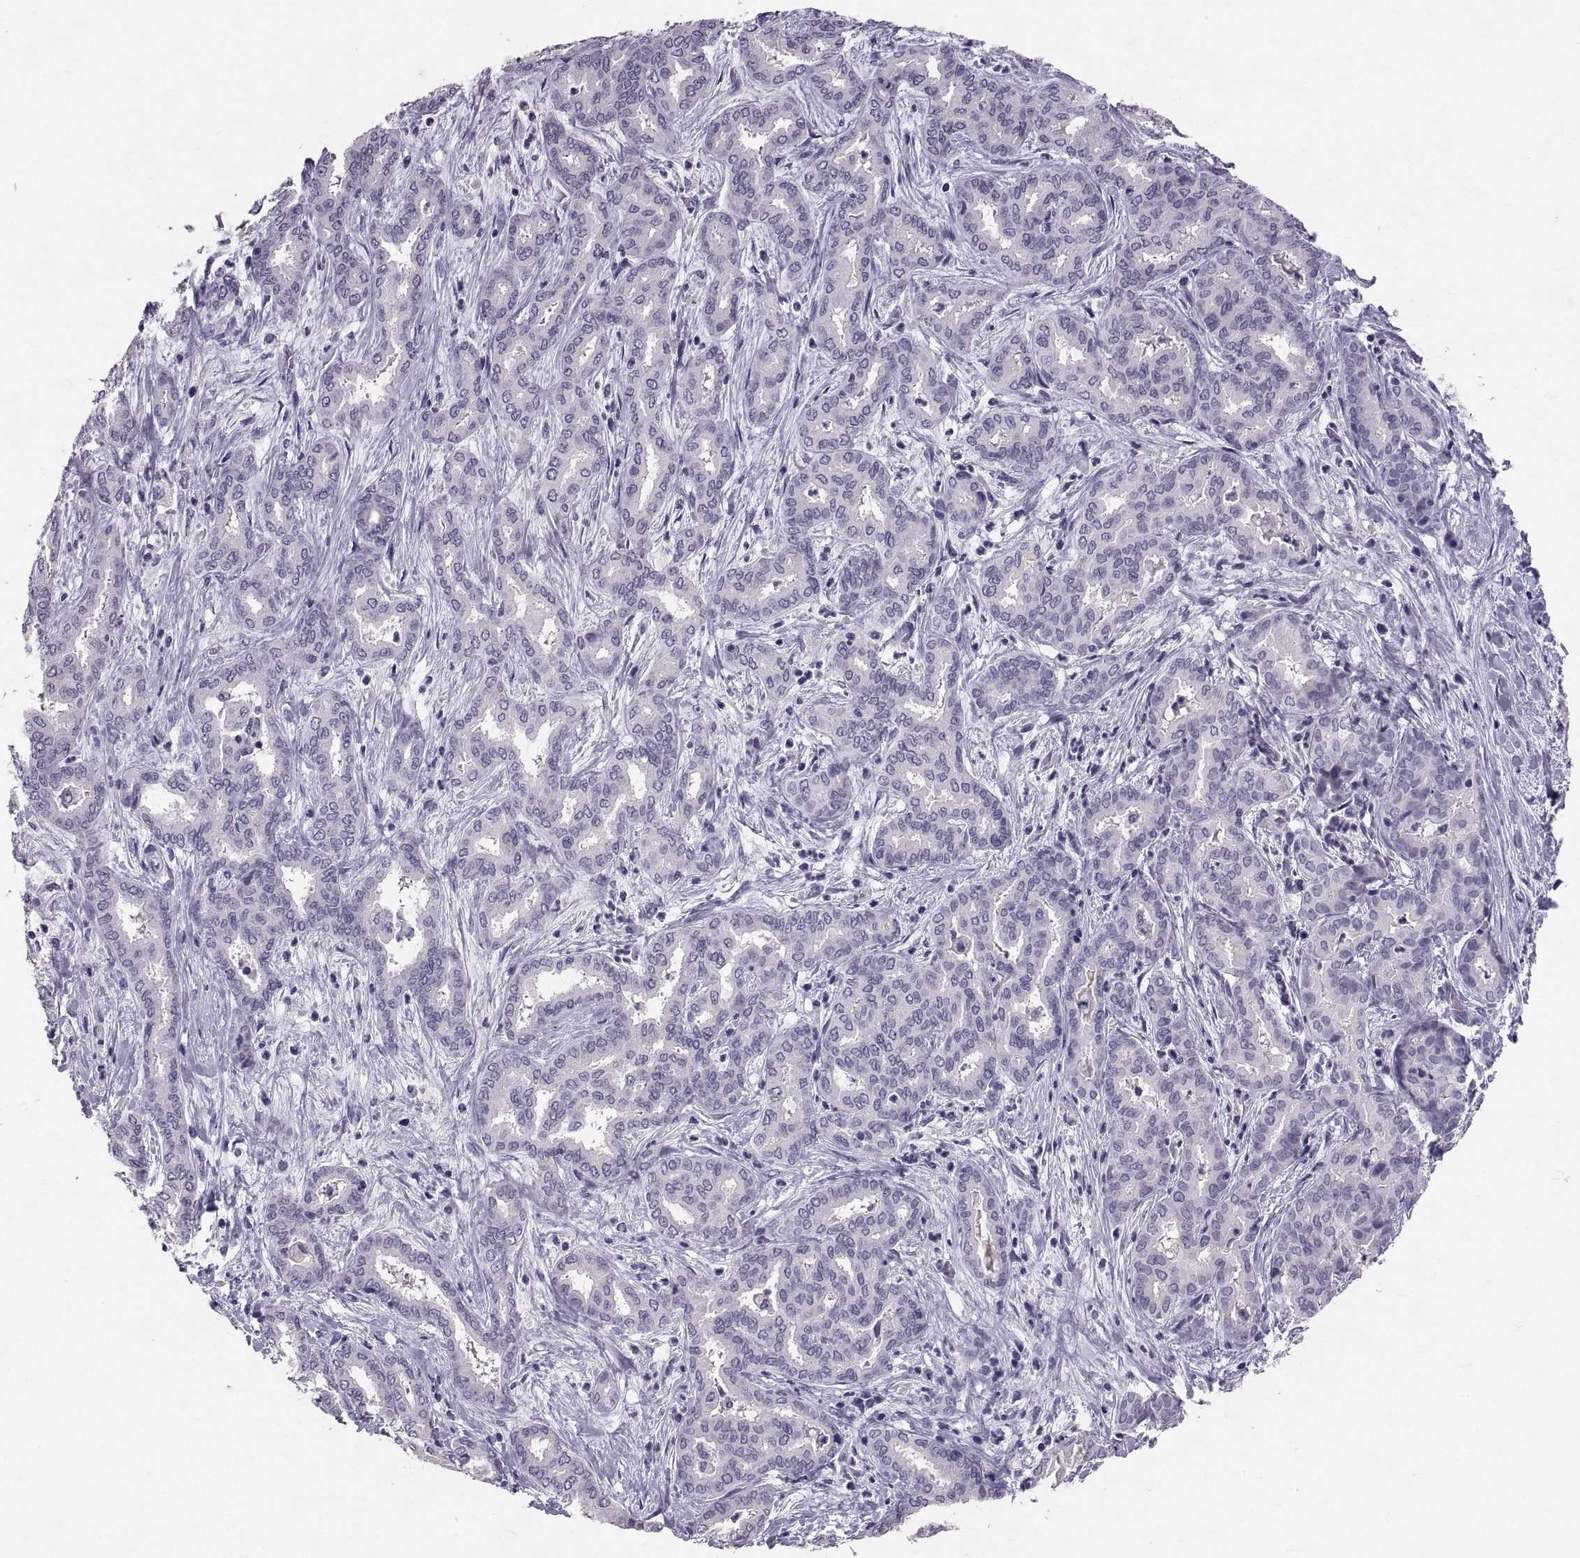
{"staining": {"intensity": "negative", "quantity": "none", "location": "none"}, "tissue": "liver cancer", "cell_type": "Tumor cells", "image_type": "cancer", "snomed": [{"axis": "morphology", "description": "Cholangiocarcinoma"}, {"axis": "topography", "description": "Liver"}], "caption": "The immunohistochemistry (IHC) photomicrograph has no significant positivity in tumor cells of liver cholangiocarcinoma tissue. The staining was performed using DAB (3,3'-diaminobenzidine) to visualize the protein expression in brown, while the nuclei were stained in blue with hematoxylin (Magnification: 20x).", "gene": "PTN", "patient": {"sex": "female", "age": 64}}